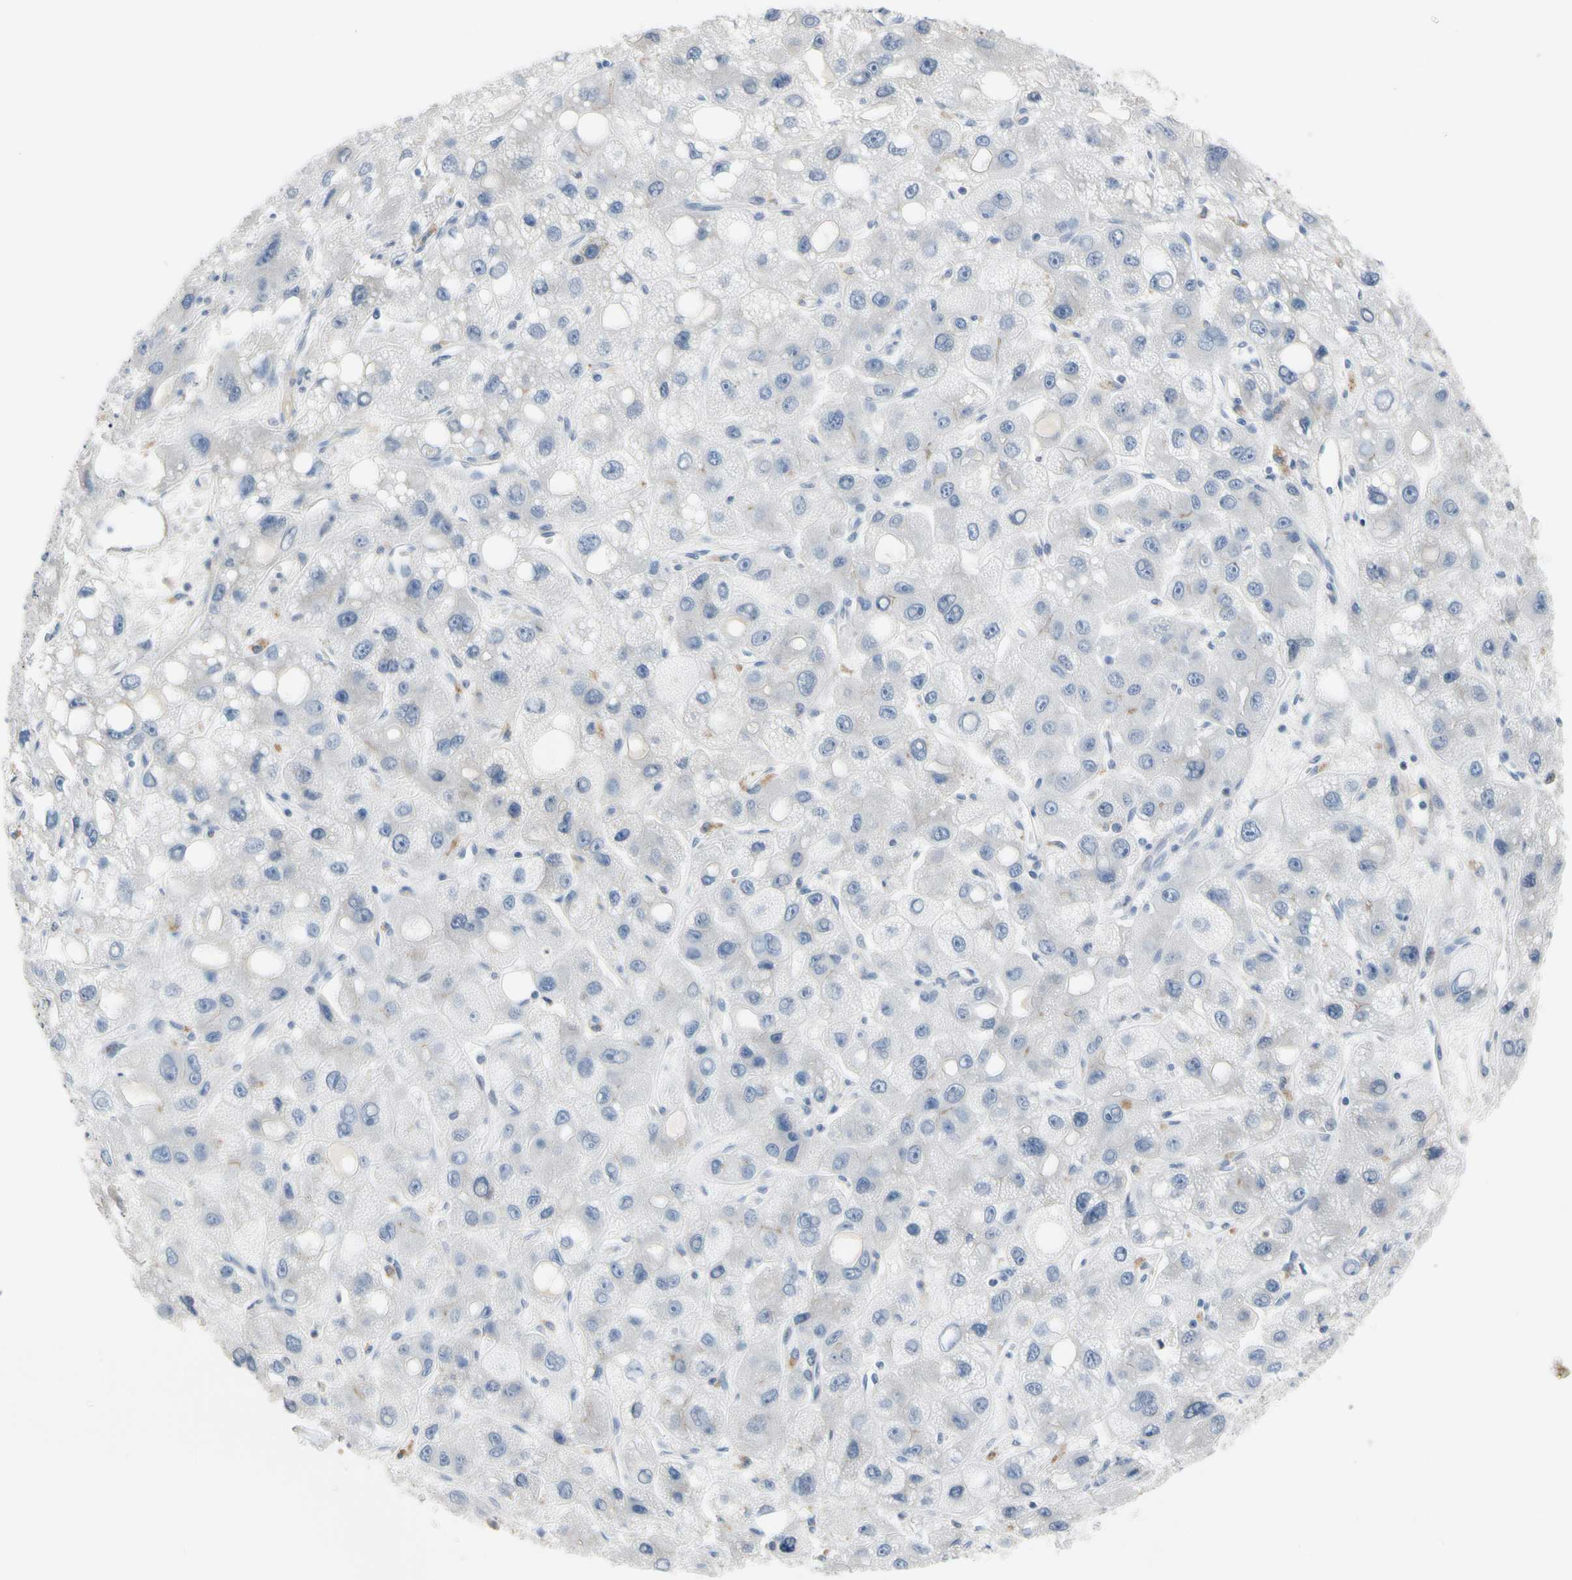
{"staining": {"intensity": "negative", "quantity": "none", "location": "none"}, "tissue": "liver cancer", "cell_type": "Tumor cells", "image_type": "cancer", "snomed": [{"axis": "morphology", "description": "Carcinoma, Hepatocellular, NOS"}, {"axis": "topography", "description": "Liver"}], "caption": "Human liver hepatocellular carcinoma stained for a protein using IHC reveals no staining in tumor cells.", "gene": "ECRG4", "patient": {"sex": "male", "age": 55}}